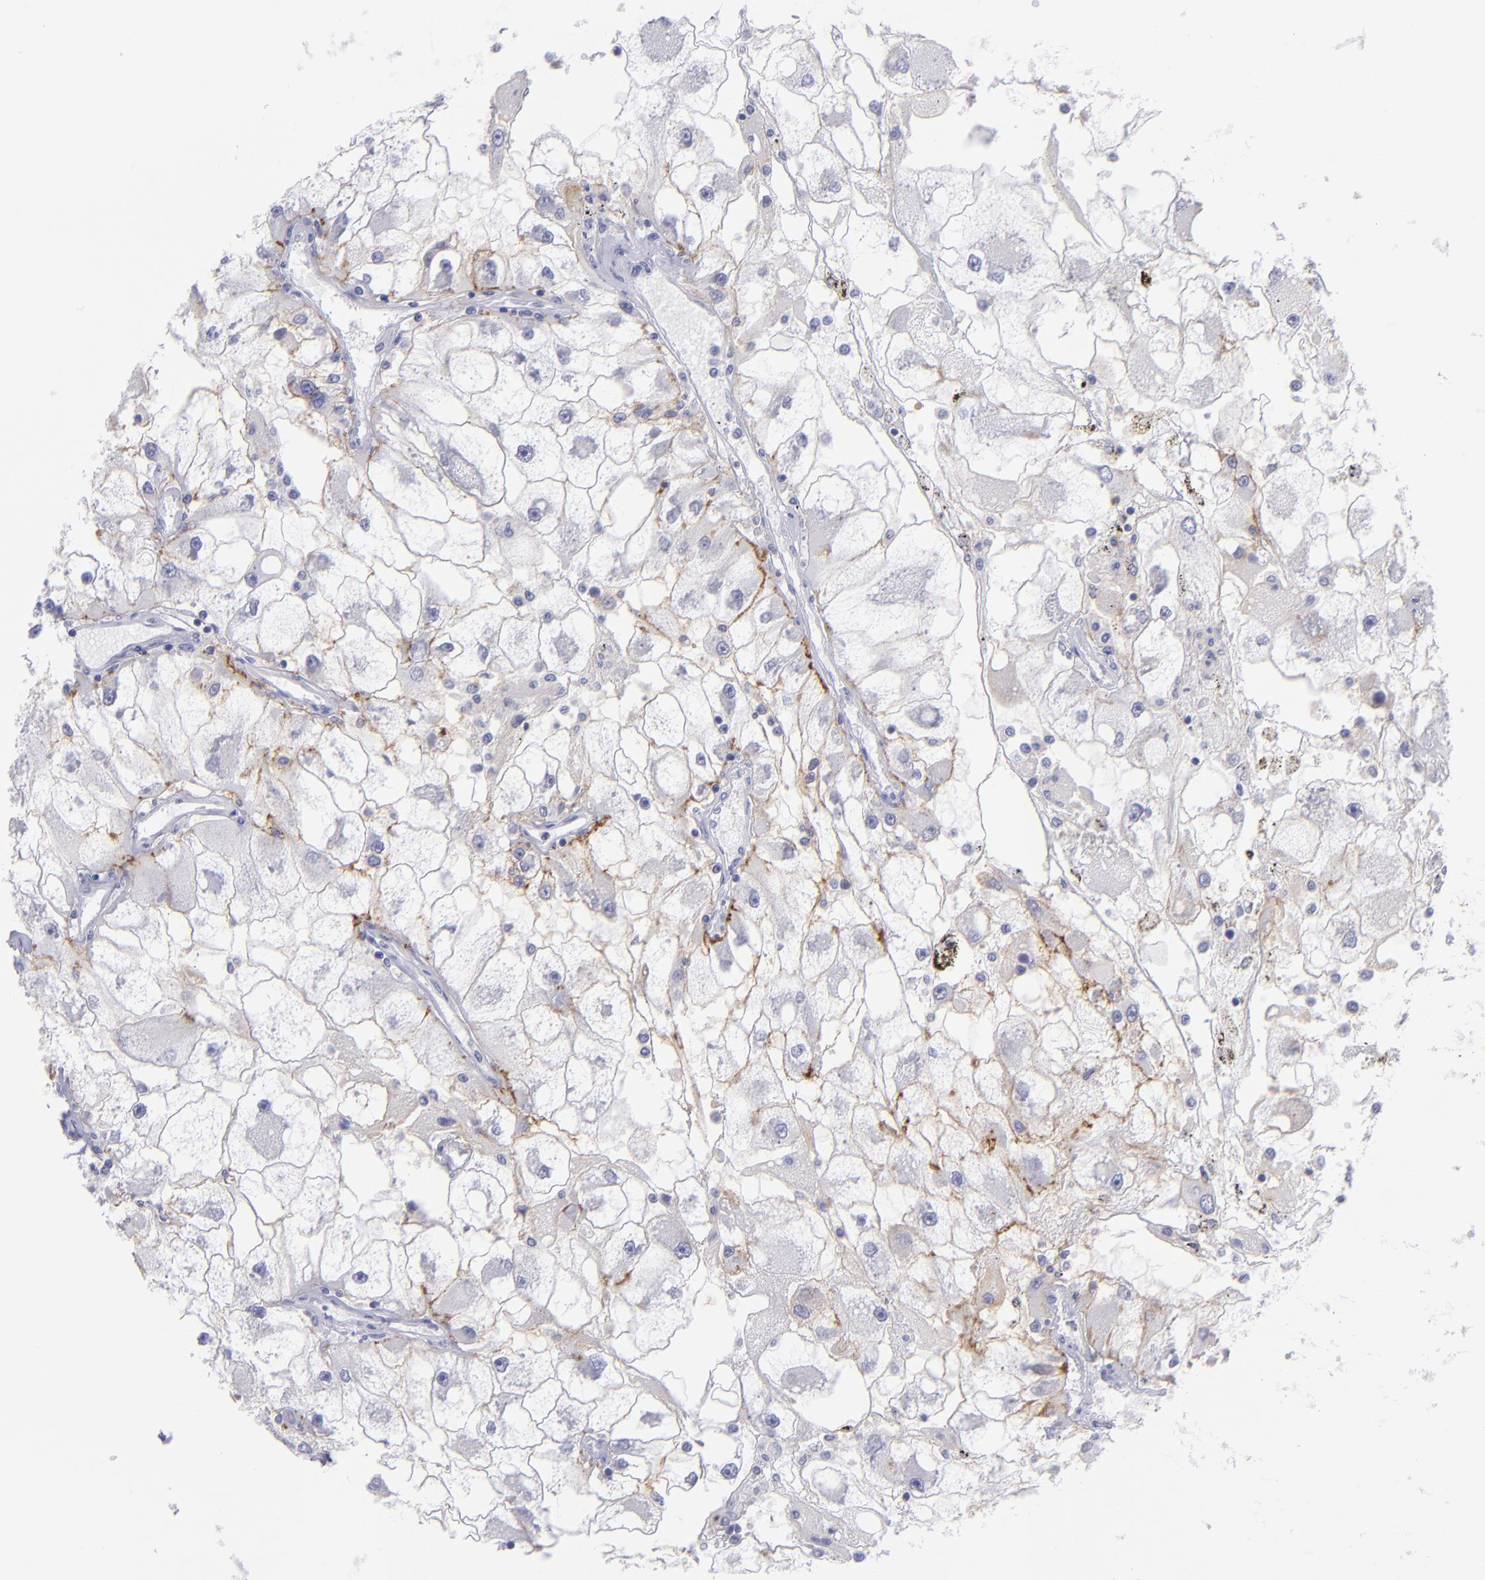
{"staining": {"intensity": "moderate", "quantity": "<25%", "location": "cytoplasmic/membranous"}, "tissue": "renal cancer", "cell_type": "Tumor cells", "image_type": "cancer", "snomed": [{"axis": "morphology", "description": "Adenocarcinoma, NOS"}, {"axis": "topography", "description": "Kidney"}], "caption": "High-power microscopy captured an immunohistochemistry (IHC) micrograph of renal cancer, revealing moderate cytoplasmic/membranous positivity in approximately <25% of tumor cells. (DAB IHC with brightfield microscopy, high magnification).", "gene": "CD82", "patient": {"sex": "female", "age": 73}}